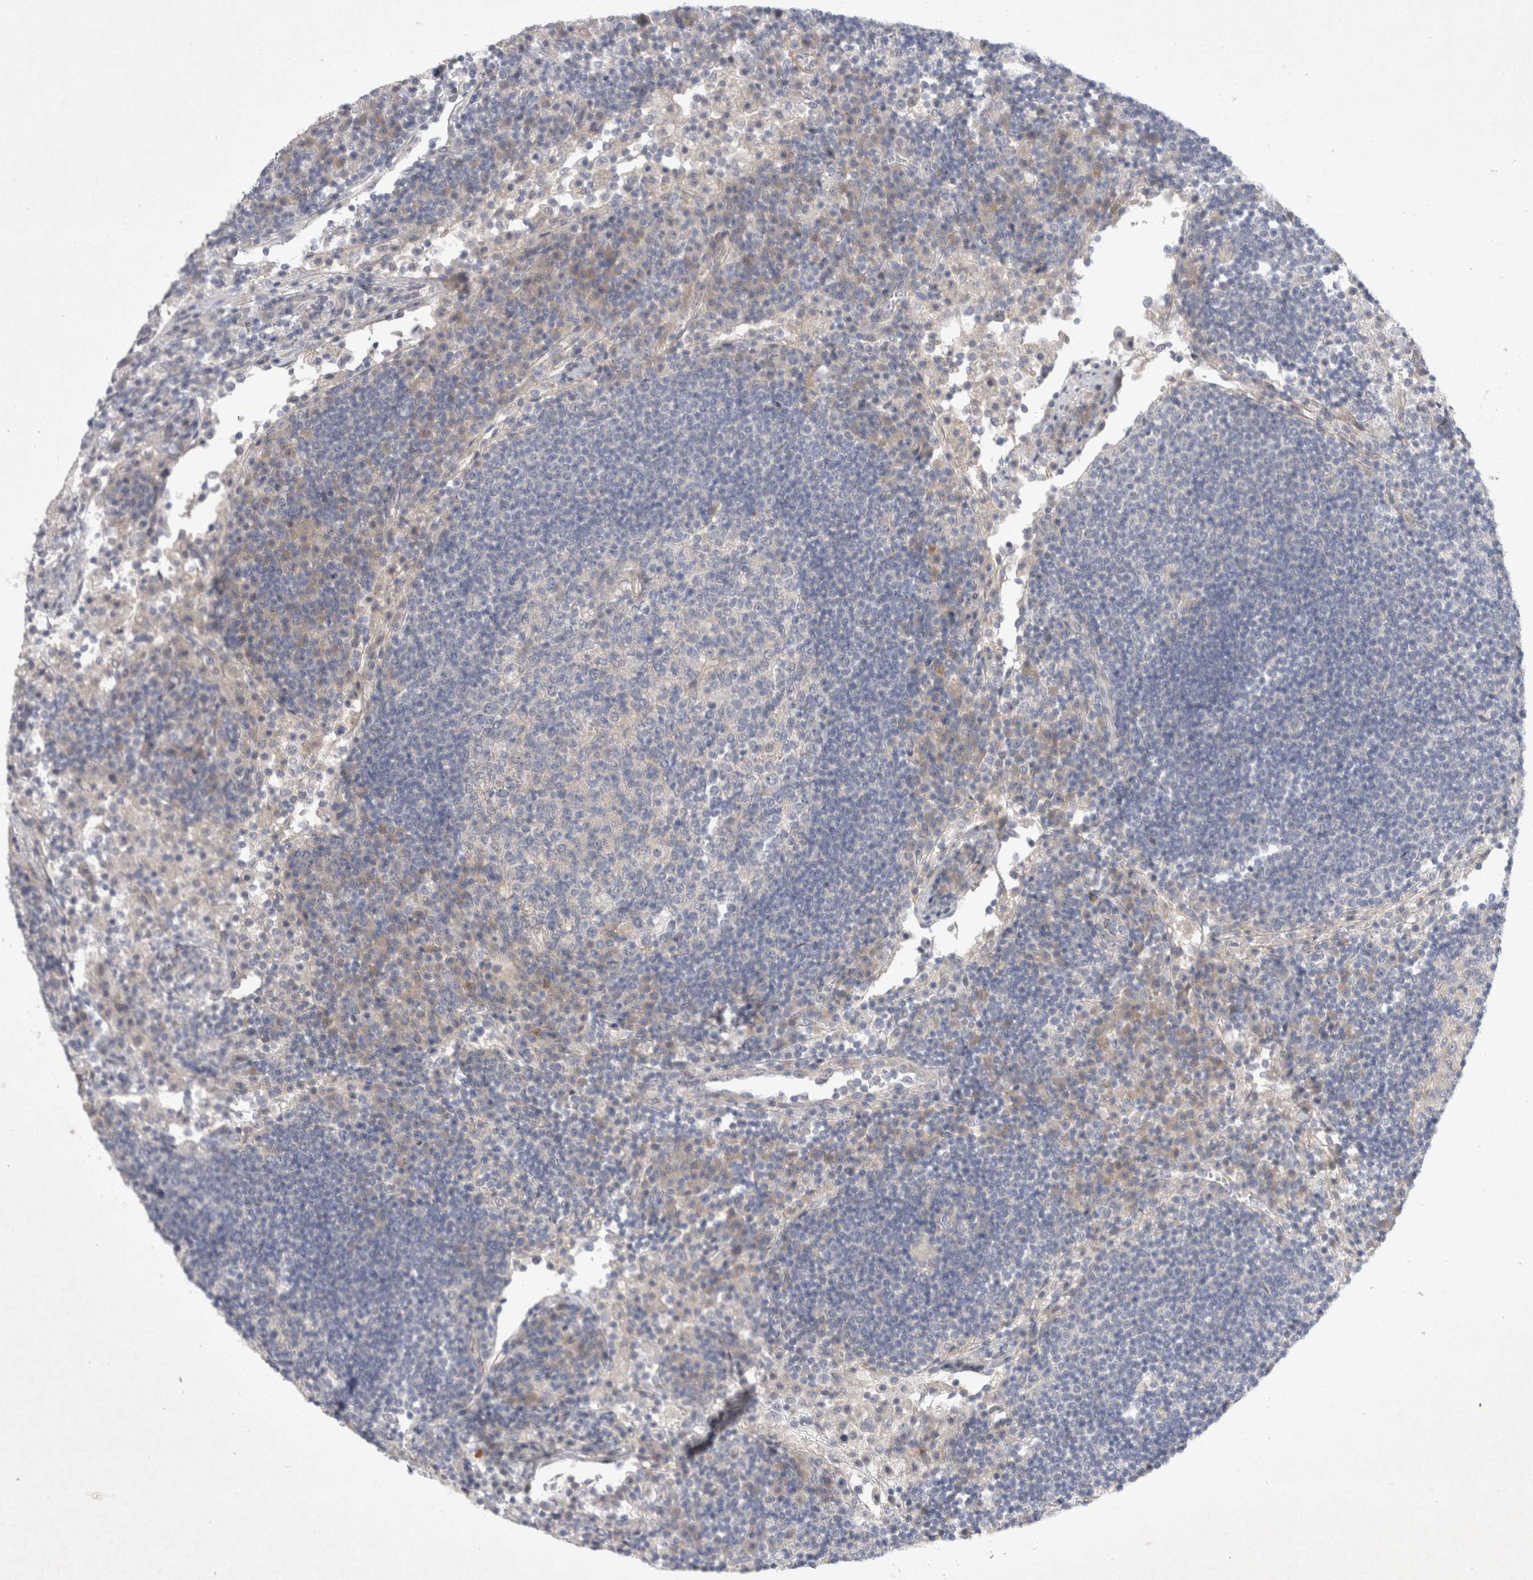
{"staining": {"intensity": "negative", "quantity": "none", "location": "none"}, "tissue": "lymph node", "cell_type": "Germinal center cells", "image_type": "normal", "snomed": [{"axis": "morphology", "description": "Normal tissue, NOS"}, {"axis": "topography", "description": "Lymph node"}], "caption": "DAB (3,3'-diaminobenzidine) immunohistochemical staining of benign lymph node displays no significant expression in germinal center cells. The staining is performed using DAB brown chromogen with nuclei counter-stained in using hematoxylin.", "gene": "BZW2", "patient": {"sex": "female", "age": 53}}